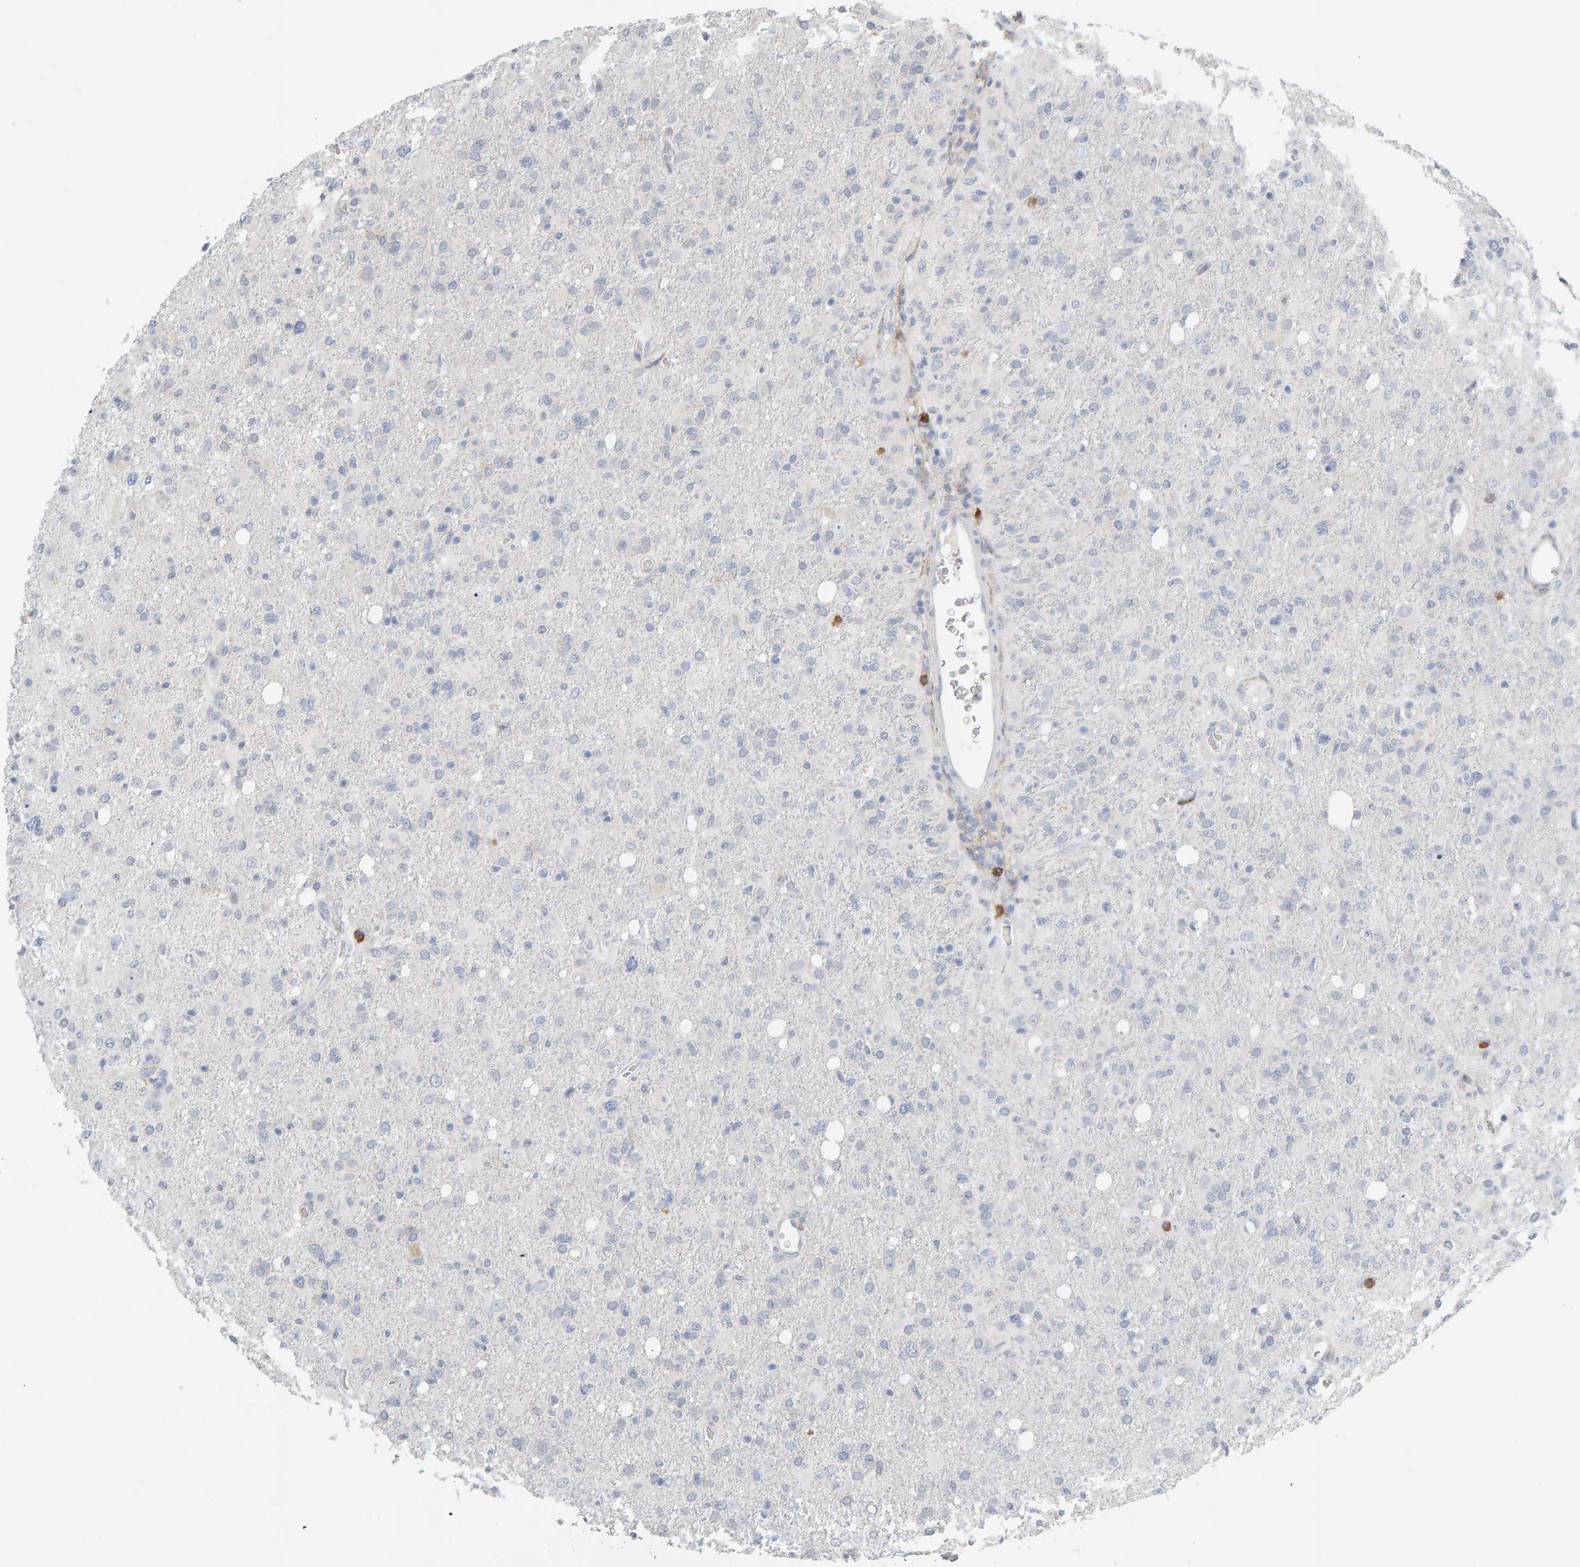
{"staining": {"intensity": "negative", "quantity": "none", "location": "none"}, "tissue": "glioma", "cell_type": "Tumor cells", "image_type": "cancer", "snomed": [{"axis": "morphology", "description": "Glioma, malignant, High grade"}, {"axis": "topography", "description": "Brain"}], "caption": "A micrograph of glioma stained for a protein reveals no brown staining in tumor cells.", "gene": "ENGASE", "patient": {"sex": "female", "age": 57}}